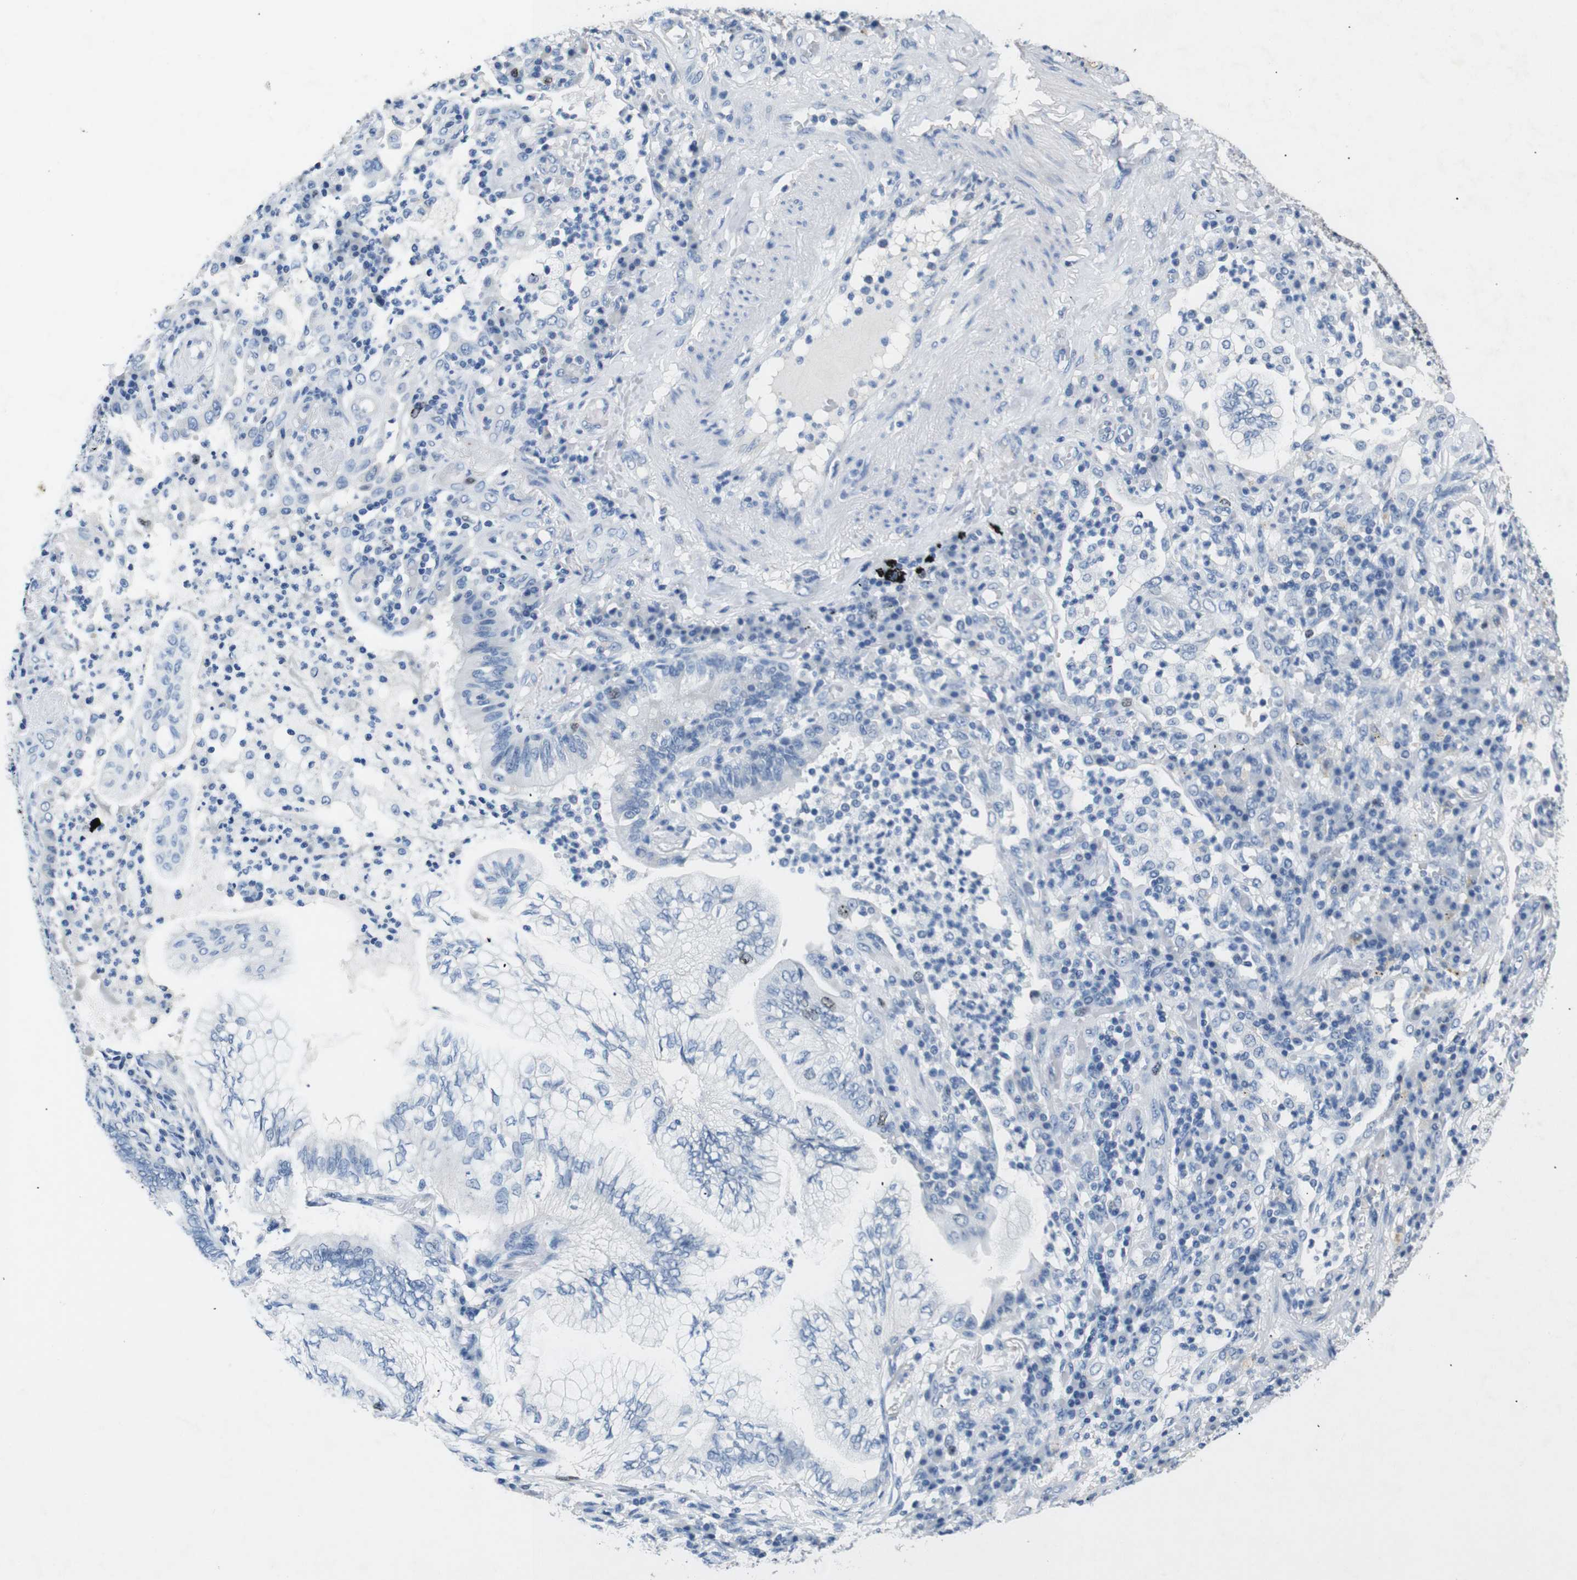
{"staining": {"intensity": "weak", "quantity": "<25%", "location": "nuclear"}, "tissue": "lung cancer", "cell_type": "Tumor cells", "image_type": "cancer", "snomed": [{"axis": "morphology", "description": "Normal tissue, NOS"}, {"axis": "morphology", "description": "Adenocarcinoma, NOS"}, {"axis": "topography", "description": "Bronchus"}, {"axis": "topography", "description": "Lung"}], "caption": "Immunohistochemistry of lung adenocarcinoma exhibits no expression in tumor cells. Brightfield microscopy of immunohistochemistry (IHC) stained with DAB (brown) and hematoxylin (blue), captured at high magnification.", "gene": "INCENP", "patient": {"sex": "female", "age": 70}}